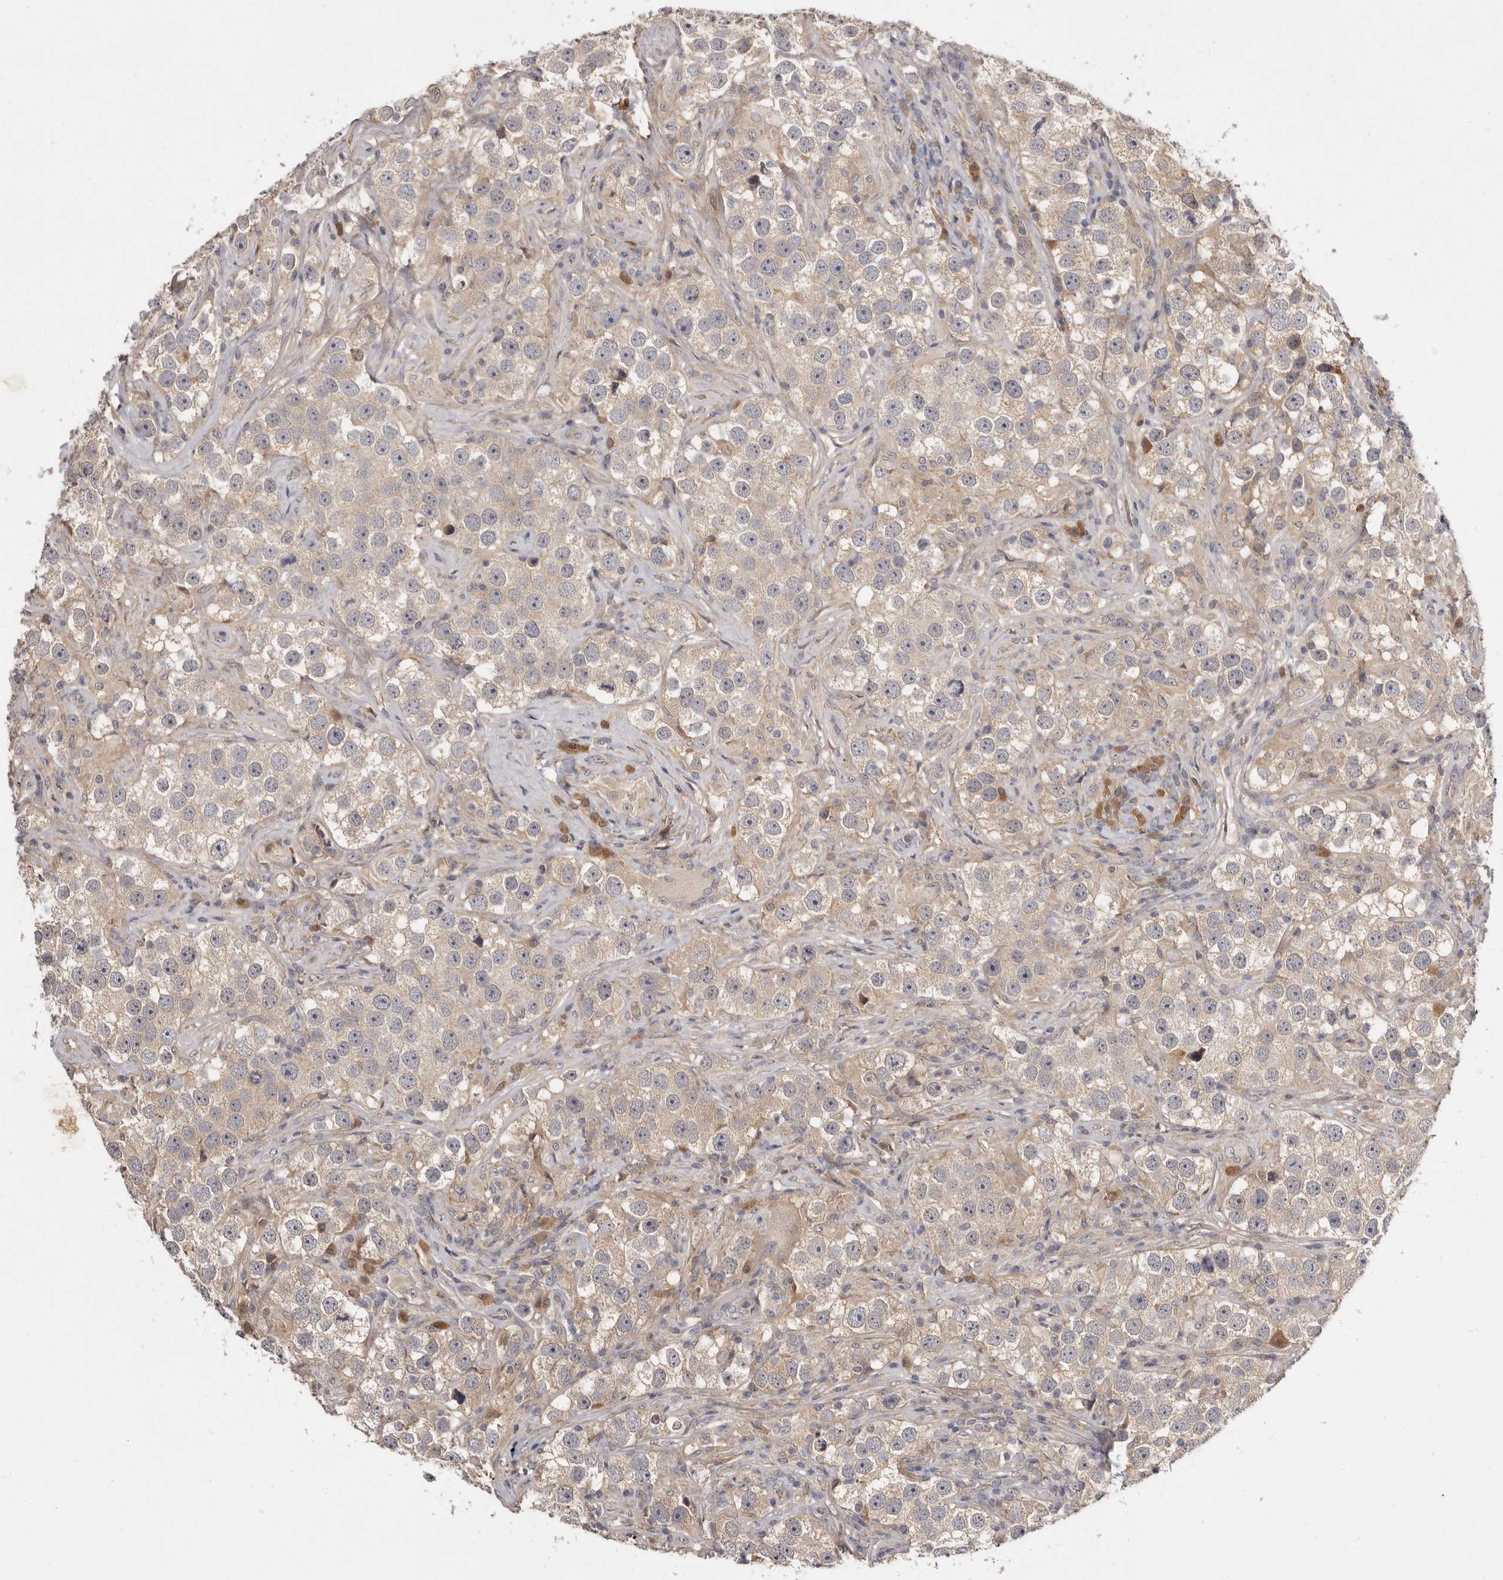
{"staining": {"intensity": "weak", "quantity": ">75%", "location": "cytoplasmic/membranous"}, "tissue": "testis cancer", "cell_type": "Tumor cells", "image_type": "cancer", "snomed": [{"axis": "morphology", "description": "Seminoma, NOS"}, {"axis": "topography", "description": "Testis"}], "caption": "Seminoma (testis) was stained to show a protein in brown. There is low levels of weak cytoplasmic/membranous positivity in approximately >75% of tumor cells.", "gene": "INAVA", "patient": {"sex": "male", "age": 49}}